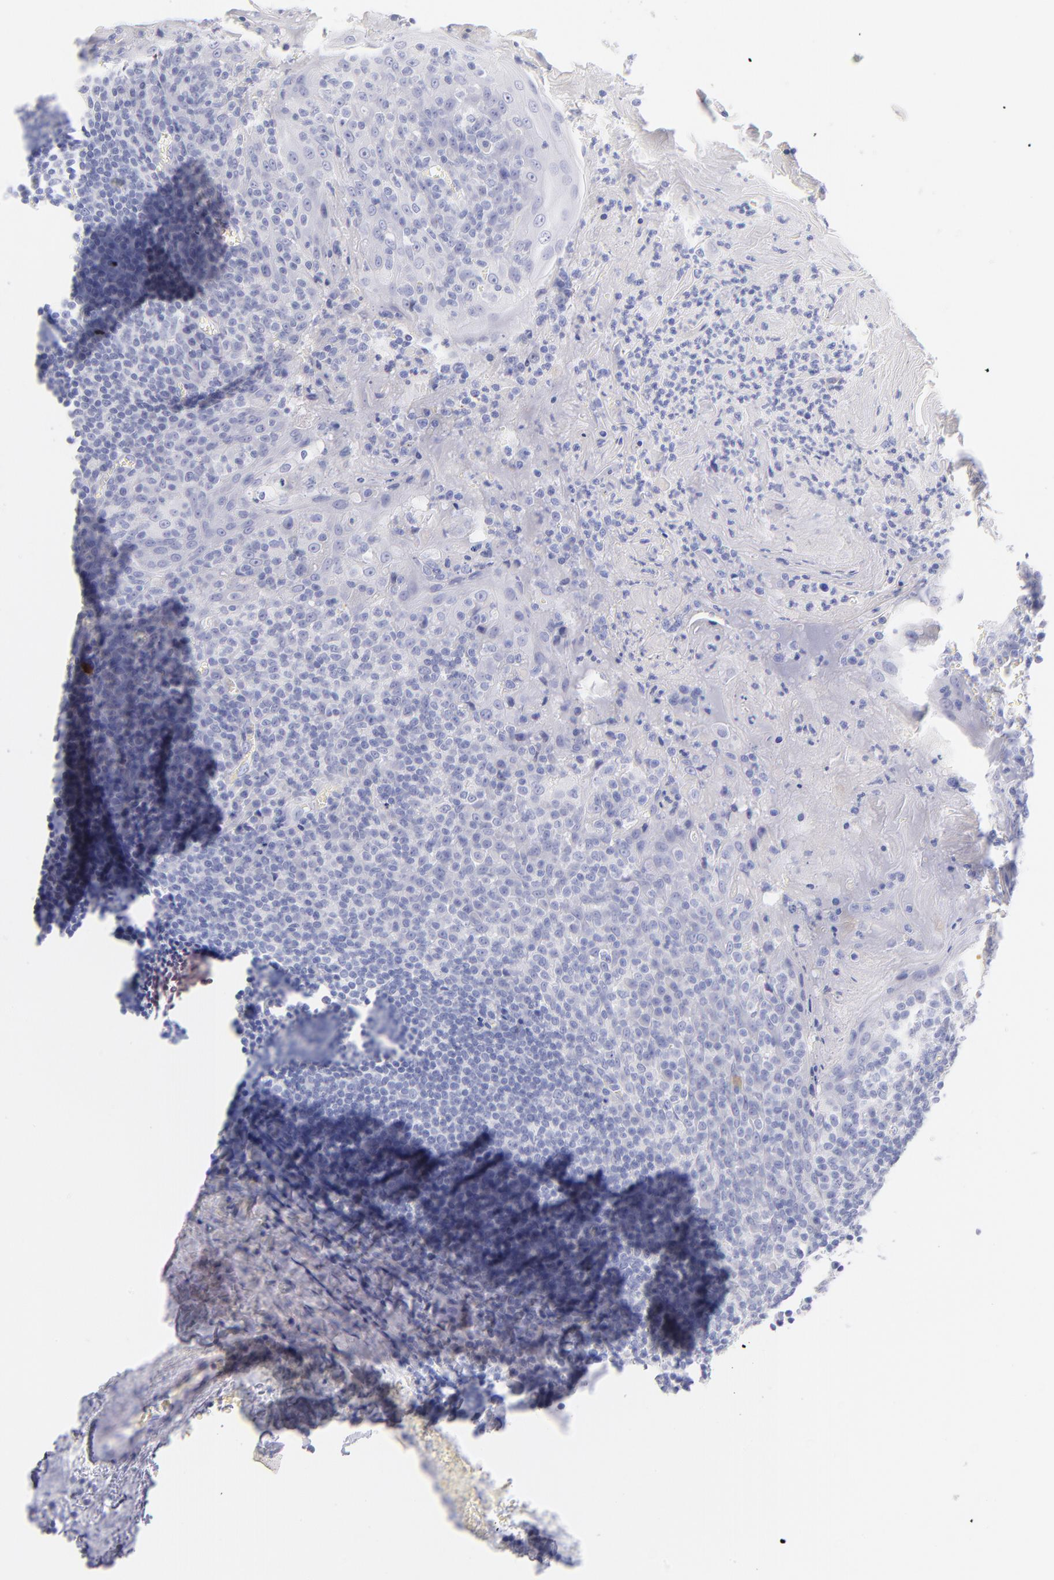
{"staining": {"intensity": "negative", "quantity": "none", "location": "none"}, "tissue": "tonsil", "cell_type": "Germinal center cells", "image_type": "normal", "snomed": [{"axis": "morphology", "description": "Normal tissue, NOS"}, {"axis": "topography", "description": "Tonsil"}], "caption": "DAB immunohistochemical staining of benign human tonsil exhibits no significant positivity in germinal center cells.", "gene": "SCGN", "patient": {"sex": "male", "age": 31}}